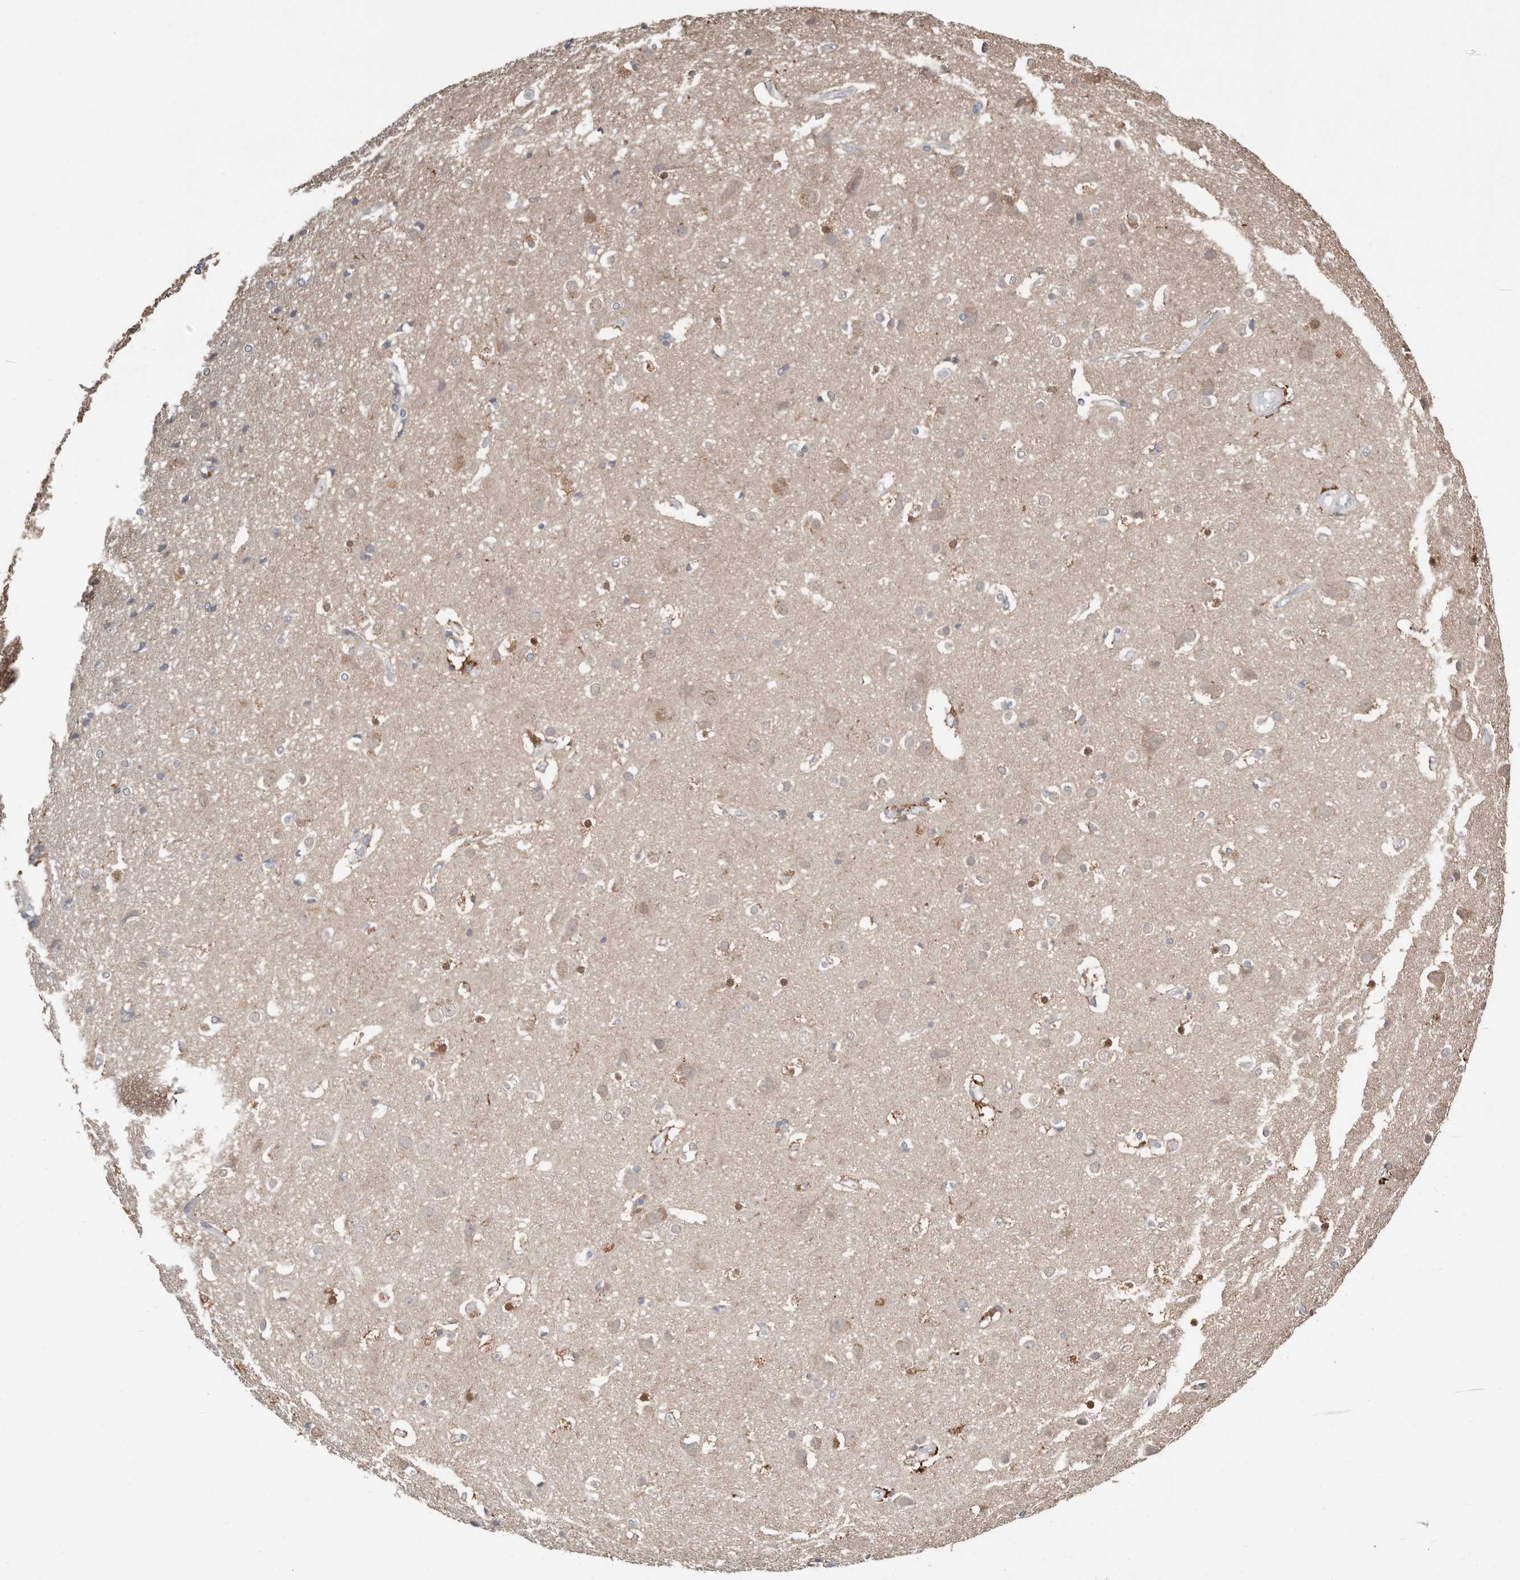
{"staining": {"intensity": "negative", "quantity": "none", "location": "none"}, "tissue": "cerebral cortex", "cell_type": "Endothelial cells", "image_type": "normal", "snomed": [{"axis": "morphology", "description": "Normal tissue, NOS"}, {"axis": "topography", "description": "Cerebral cortex"}], "caption": "An immunohistochemistry (IHC) photomicrograph of unremarkable cerebral cortex is shown. There is no staining in endothelial cells of cerebral cortex.", "gene": "ASRGL1", "patient": {"sex": "male", "age": 54}}